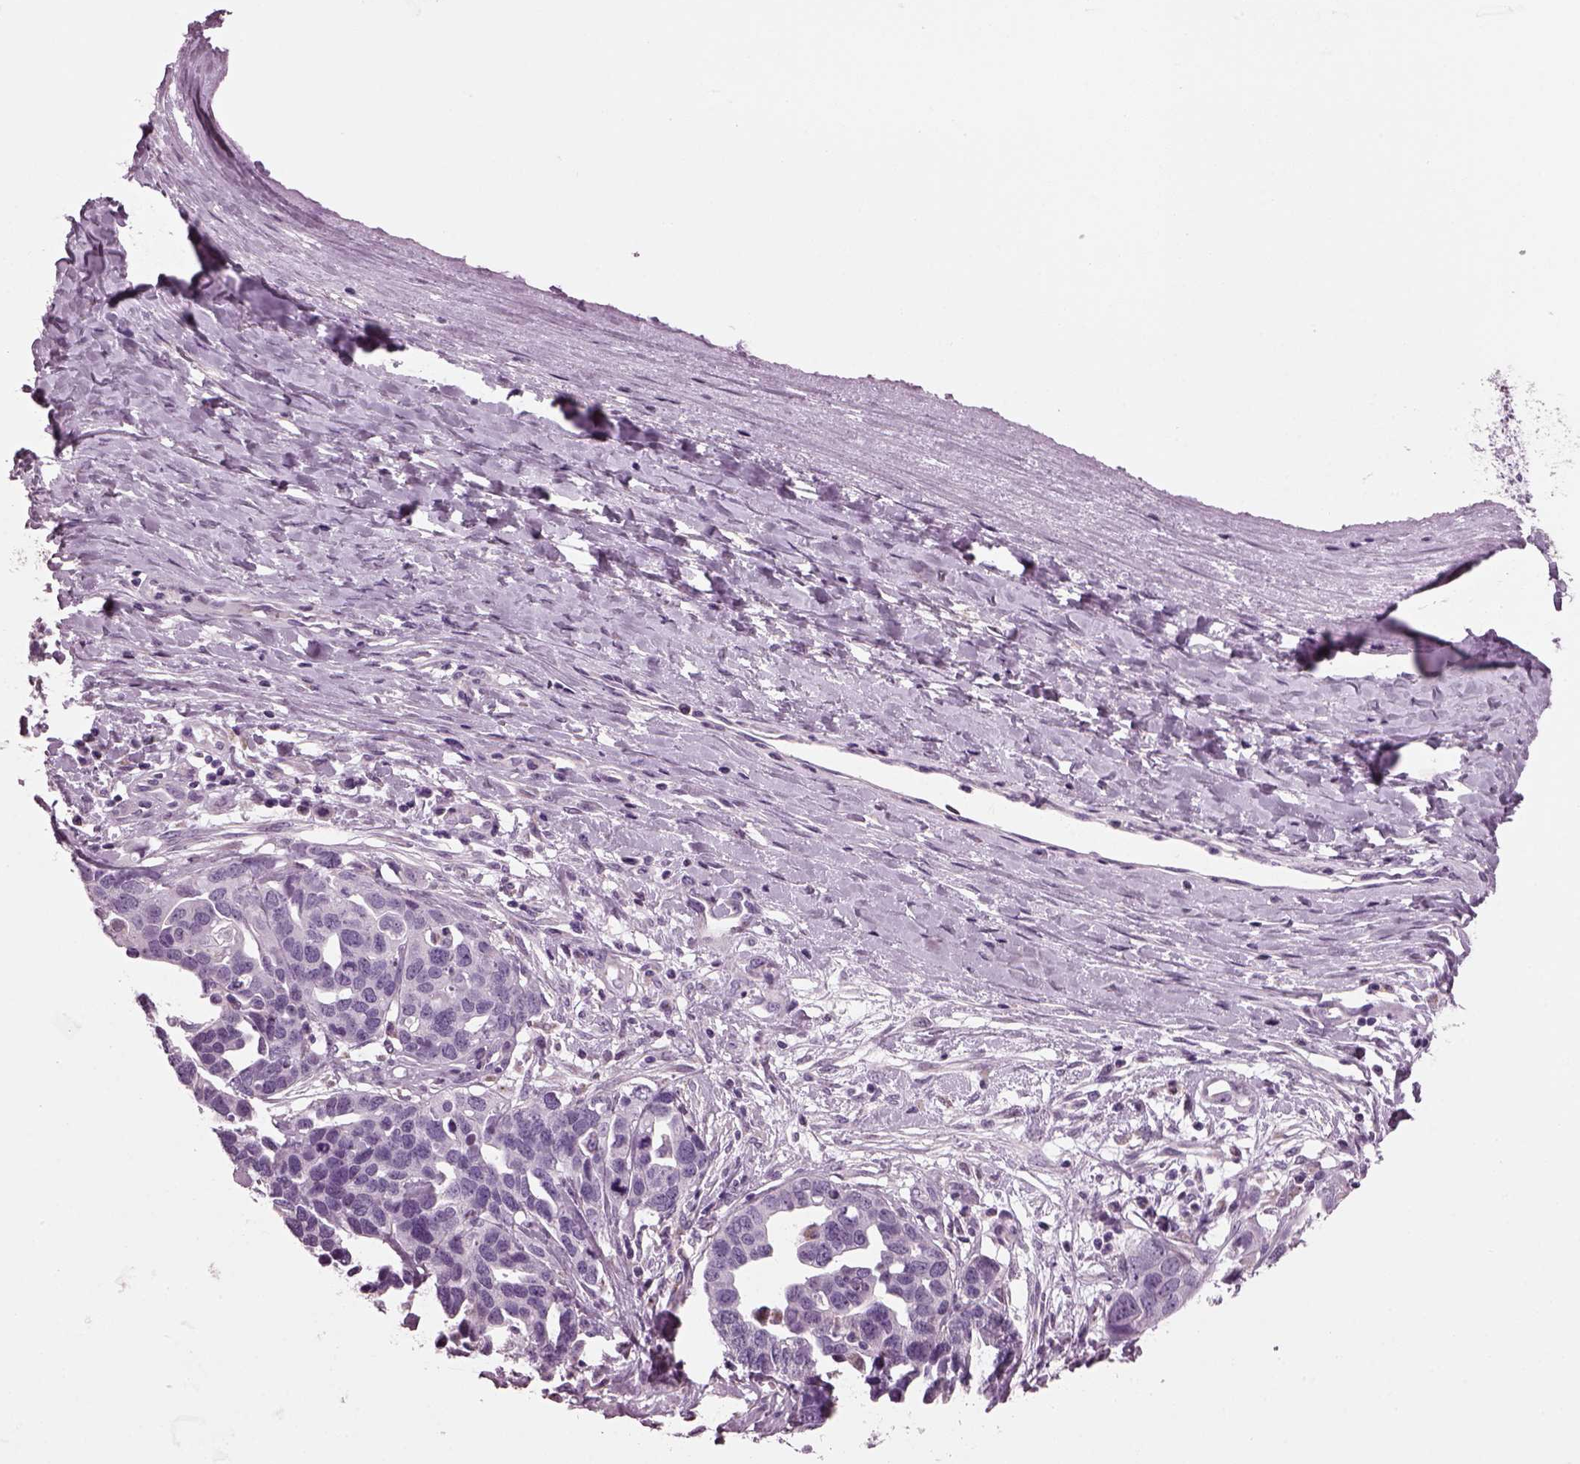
{"staining": {"intensity": "negative", "quantity": "none", "location": "none"}, "tissue": "ovarian cancer", "cell_type": "Tumor cells", "image_type": "cancer", "snomed": [{"axis": "morphology", "description": "Cystadenocarcinoma, serous, NOS"}, {"axis": "topography", "description": "Ovary"}], "caption": "The immunohistochemistry photomicrograph has no significant staining in tumor cells of ovarian cancer tissue.", "gene": "PRR9", "patient": {"sex": "female", "age": 54}}